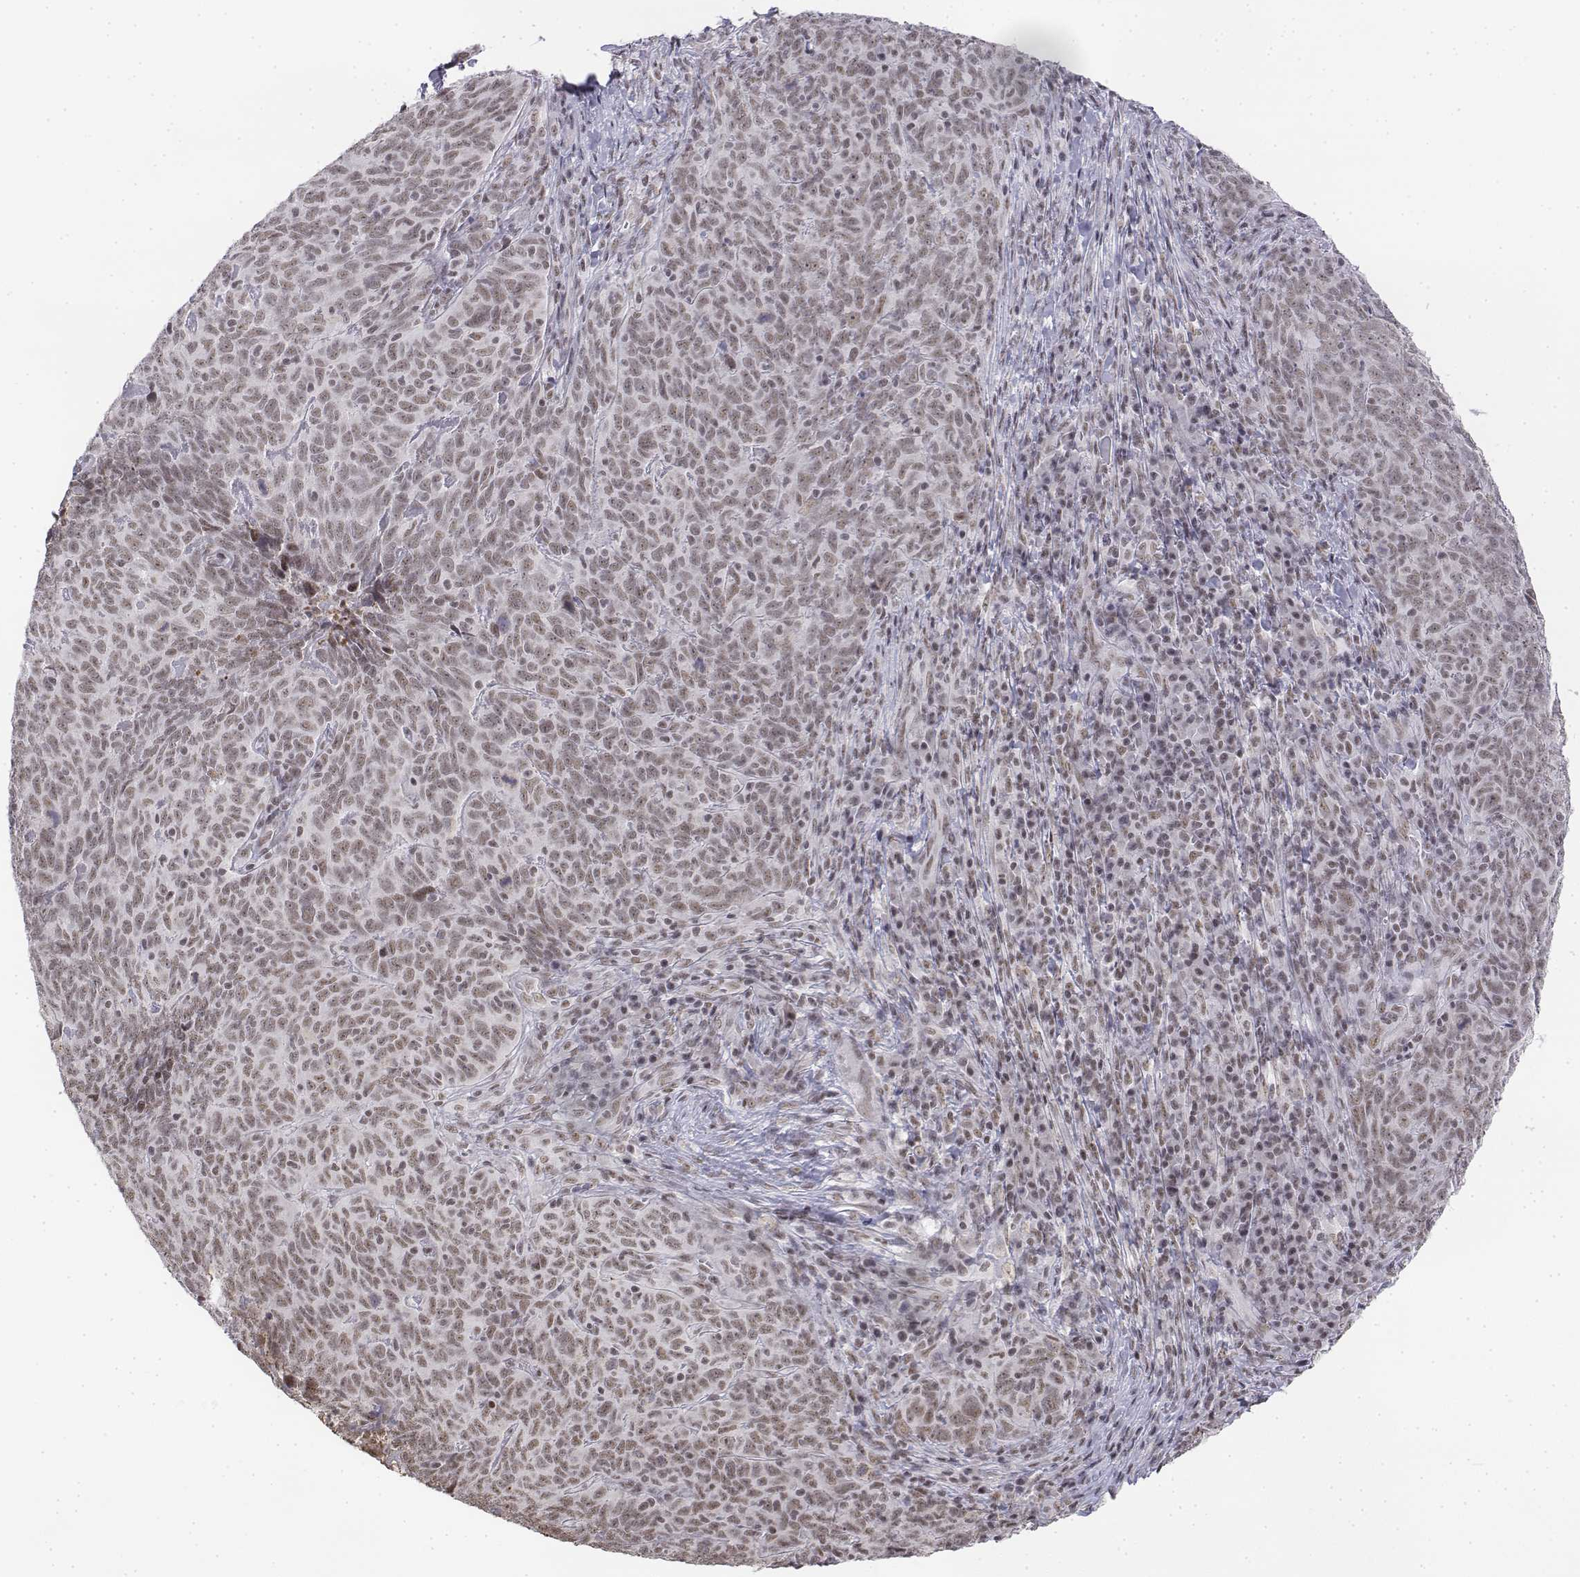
{"staining": {"intensity": "weak", "quantity": ">75%", "location": "nuclear"}, "tissue": "skin cancer", "cell_type": "Tumor cells", "image_type": "cancer", "snomed": [{"axis": "morphology", "description": "Squamous cell carcinoma, NOS"}, {"axis": "topography", "description": "Skin"}, {"axis": "topography", "description": "Anal"}], "caption": "DAB (3,3'-diaminobenzidine) immunohistochemical staining of human skin cancer reveals weak nuclear protein positivity in approximately >75% of tumor cells. (IHC, brightfield microscopy, high magnification).", "gene": "SETD1A", "patient": {"sex": "female", "age": 51}}